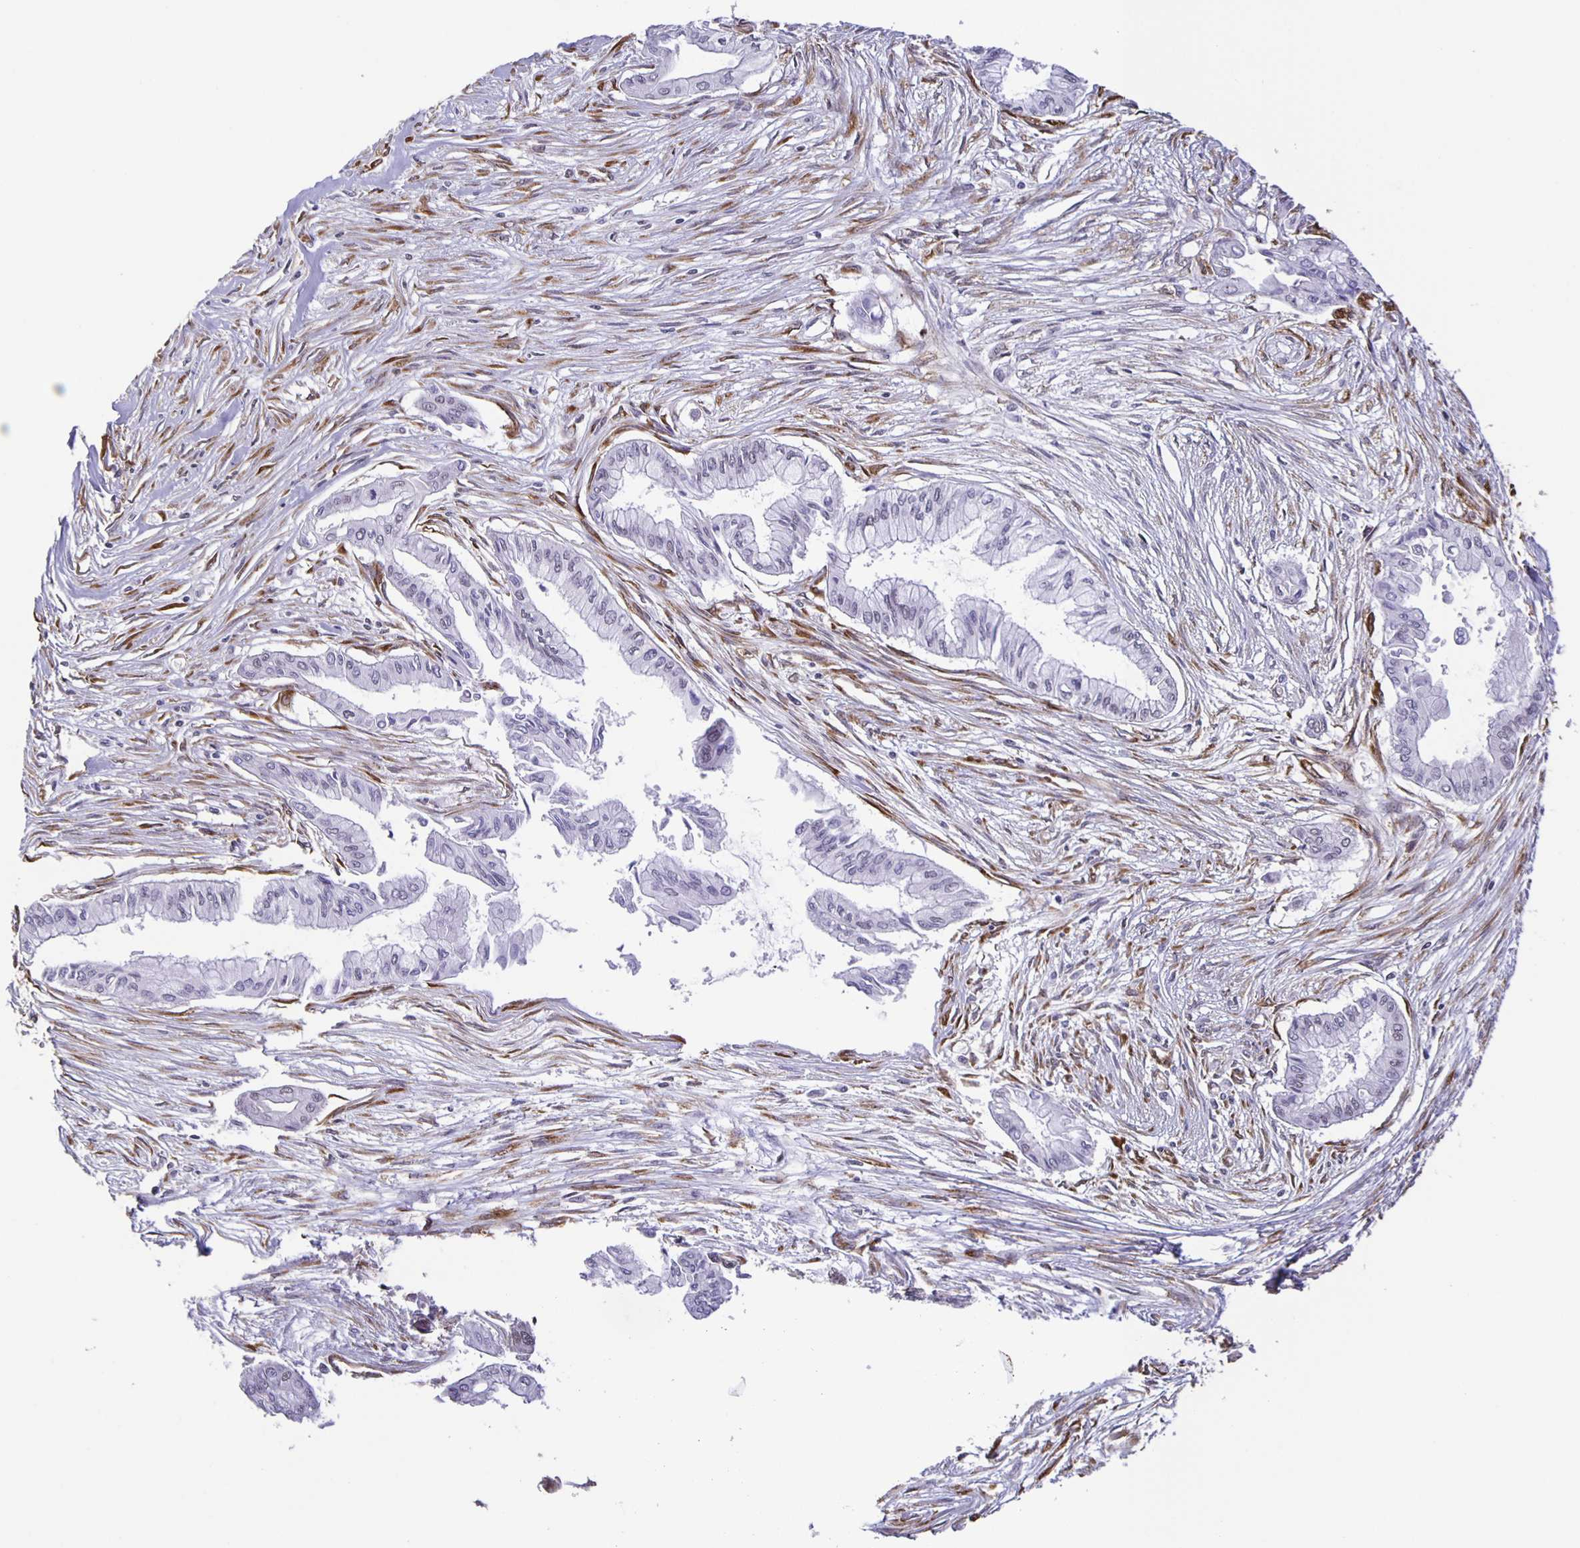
{"staining": {"intensity": "negative", "quantity": "none", "location": "none"}, "tissue": "pancreatic cancer", "cell_type": "Tumor cells", "image_type": "cancer", "snomed": [{"axis": "morphology", "description": "Adenocarcinoma, NOS"}, {"axis": "topography", "description": "Pancreas"}], "caption": "An IHC histopathology image of pancreatic adenocarcinoma is shown. There is no staining in tumor cells of pancreatic adenocarcinoma. (DAB IHC, high magnification).", "gene": "ZRANB2", "patient": {"sex": "female", "age": 68}}